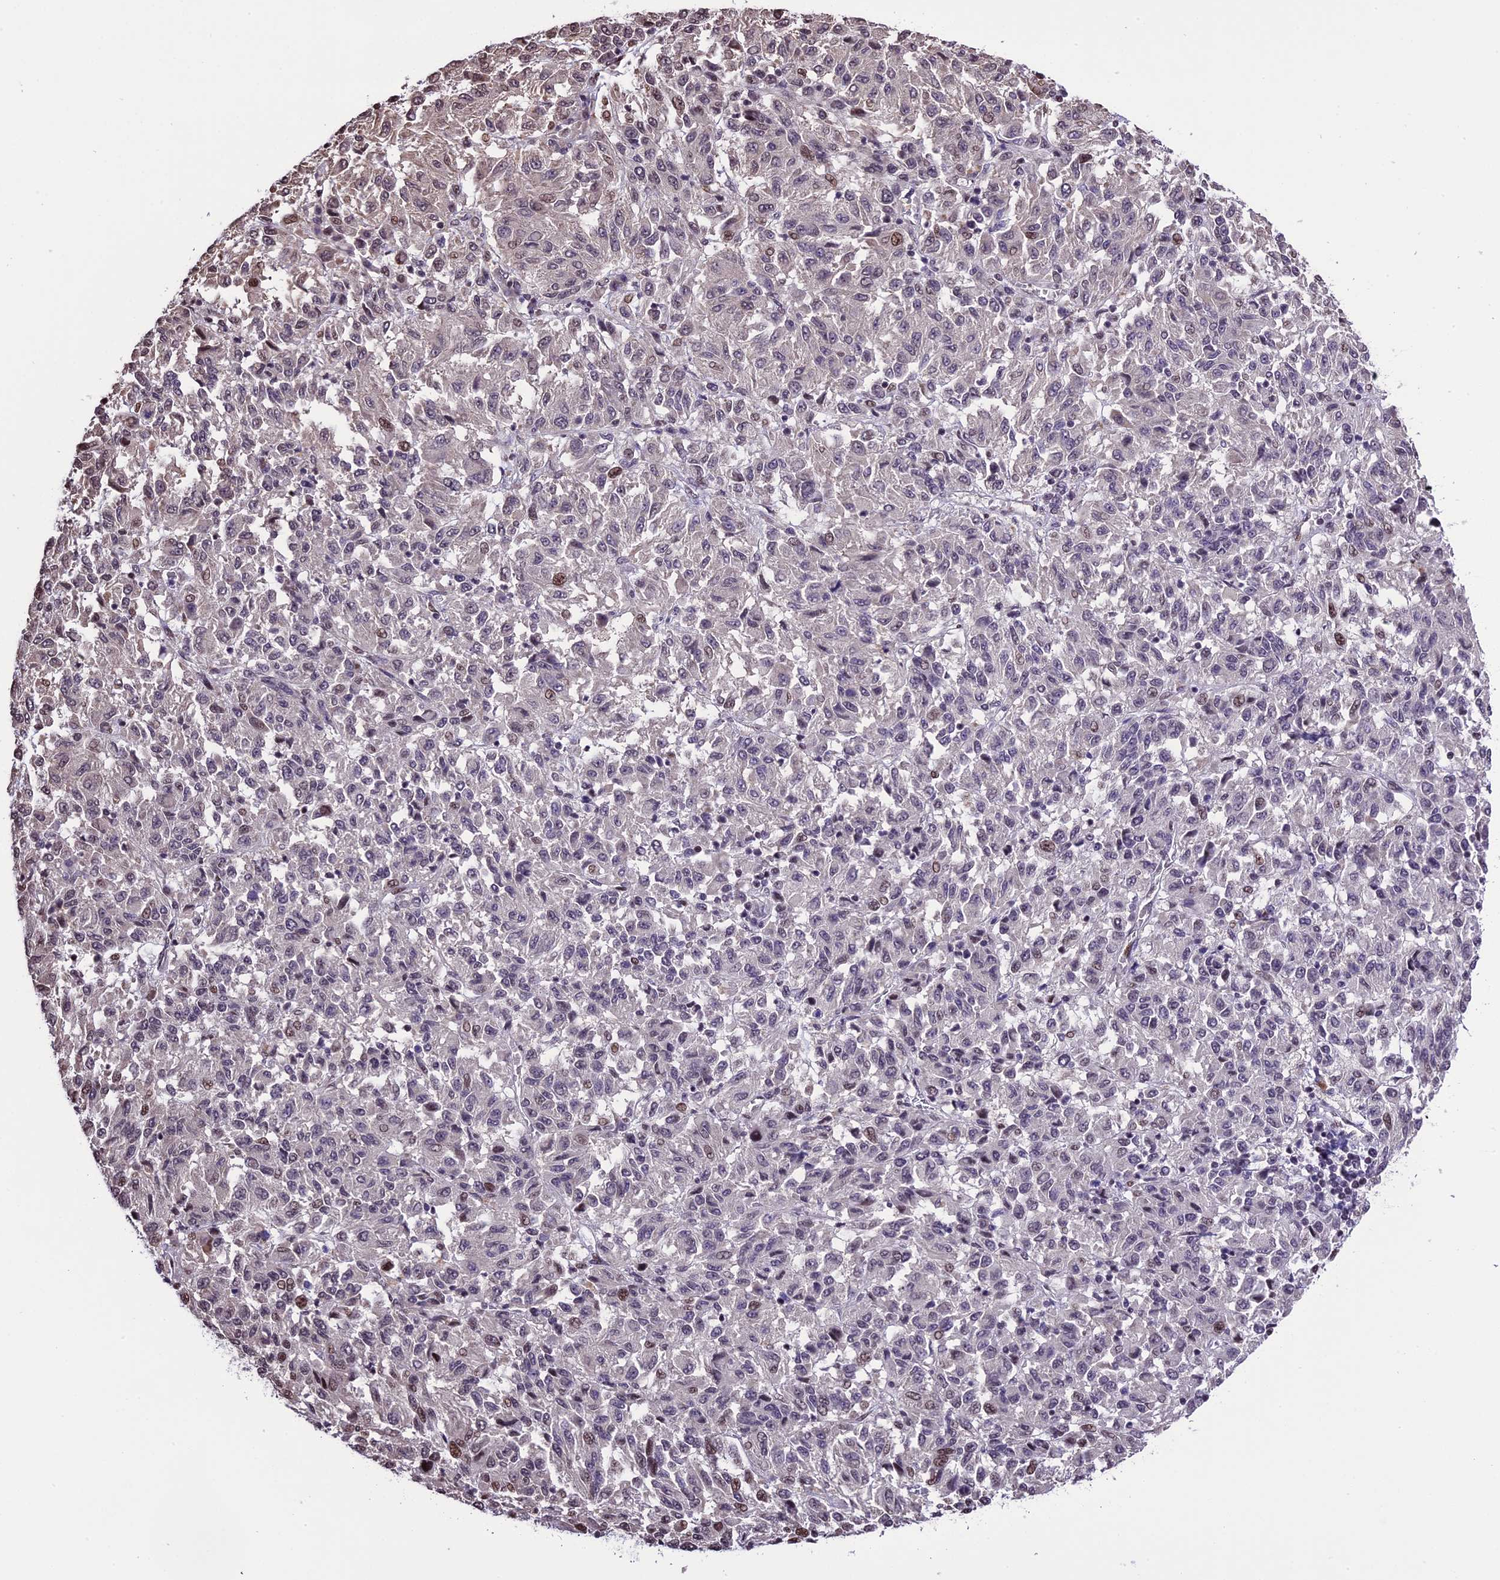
{"staining": {"intensity": "moderate", "quantity": "<25%", "location": "nuclear"}, "tissue": "melanoma", "cell_type": "Tumor cells", "image_type": "cancer", "snomed": [{"axis": "morphology", "description": "Malignant melanoma, Metastatic site"}, {"axis": "topography", "description": "Lung"}], "caption": "IHC (DAB (3,3'-diaminobenzidine)) staining of human melanoma exhibits moderate nuclear protein expression in about <25% of tumor cells. (brown staining indicates protein expression, while blue staining denotes nuclei).", "gene": "POLR3E", "patient": {"sex": "male", "age": 64}}